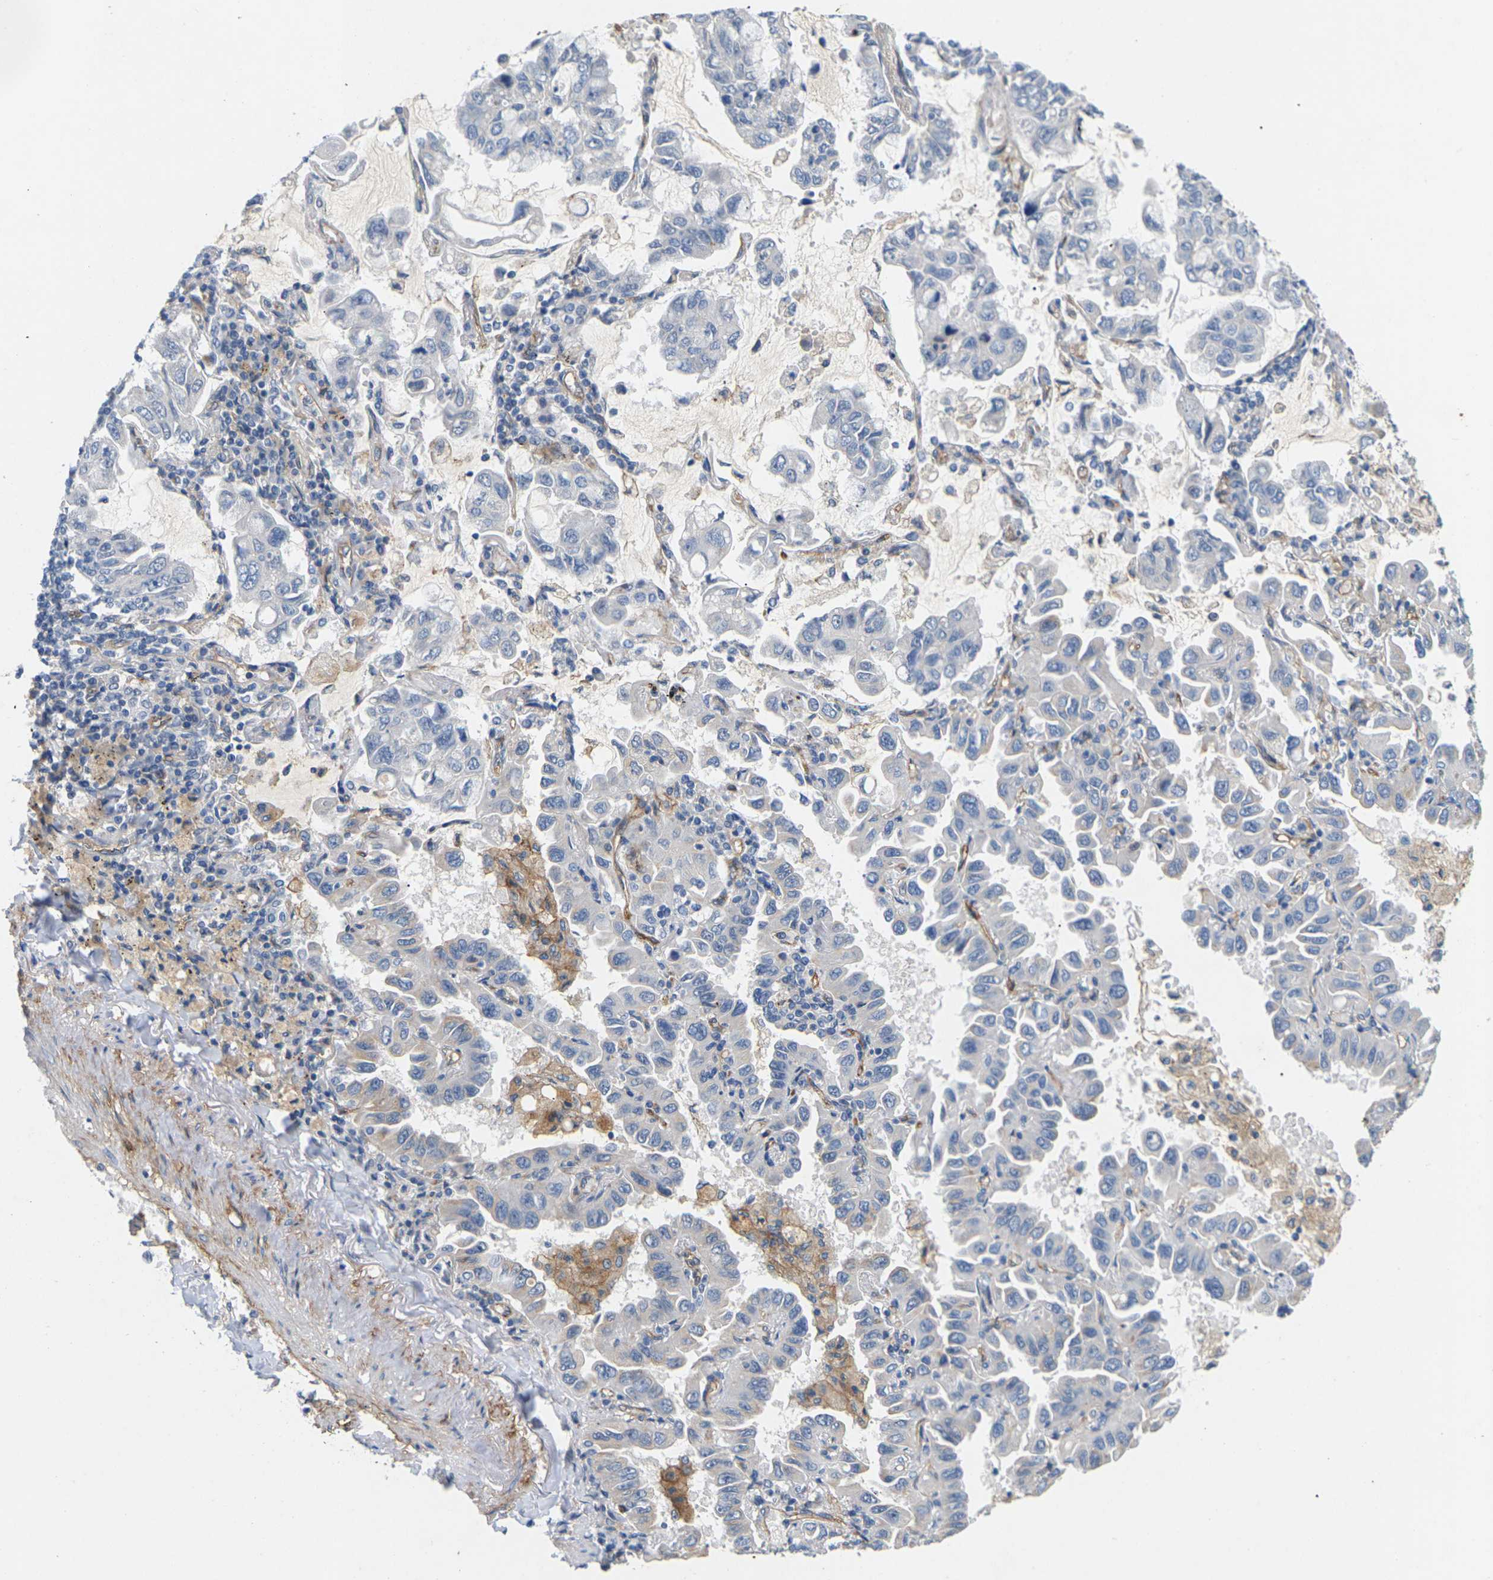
{"staining": {"intensity": "negative", "quantity": "none", "location": "none"}, "tissue": "lung cancer", "cell_type": "Tumor cells", "image_type": "cancer", "snomed": [{"axis": "morphology", "description": "Adenocarcinoma, NOS"}, {"axis": "topography", "description": "Lung"}], "caption": "There is no significant expression in tumor cells of adenocarcinoma (lung).", "gene": "ITGA5", "patient": {"sex": "male", "age": 64}}